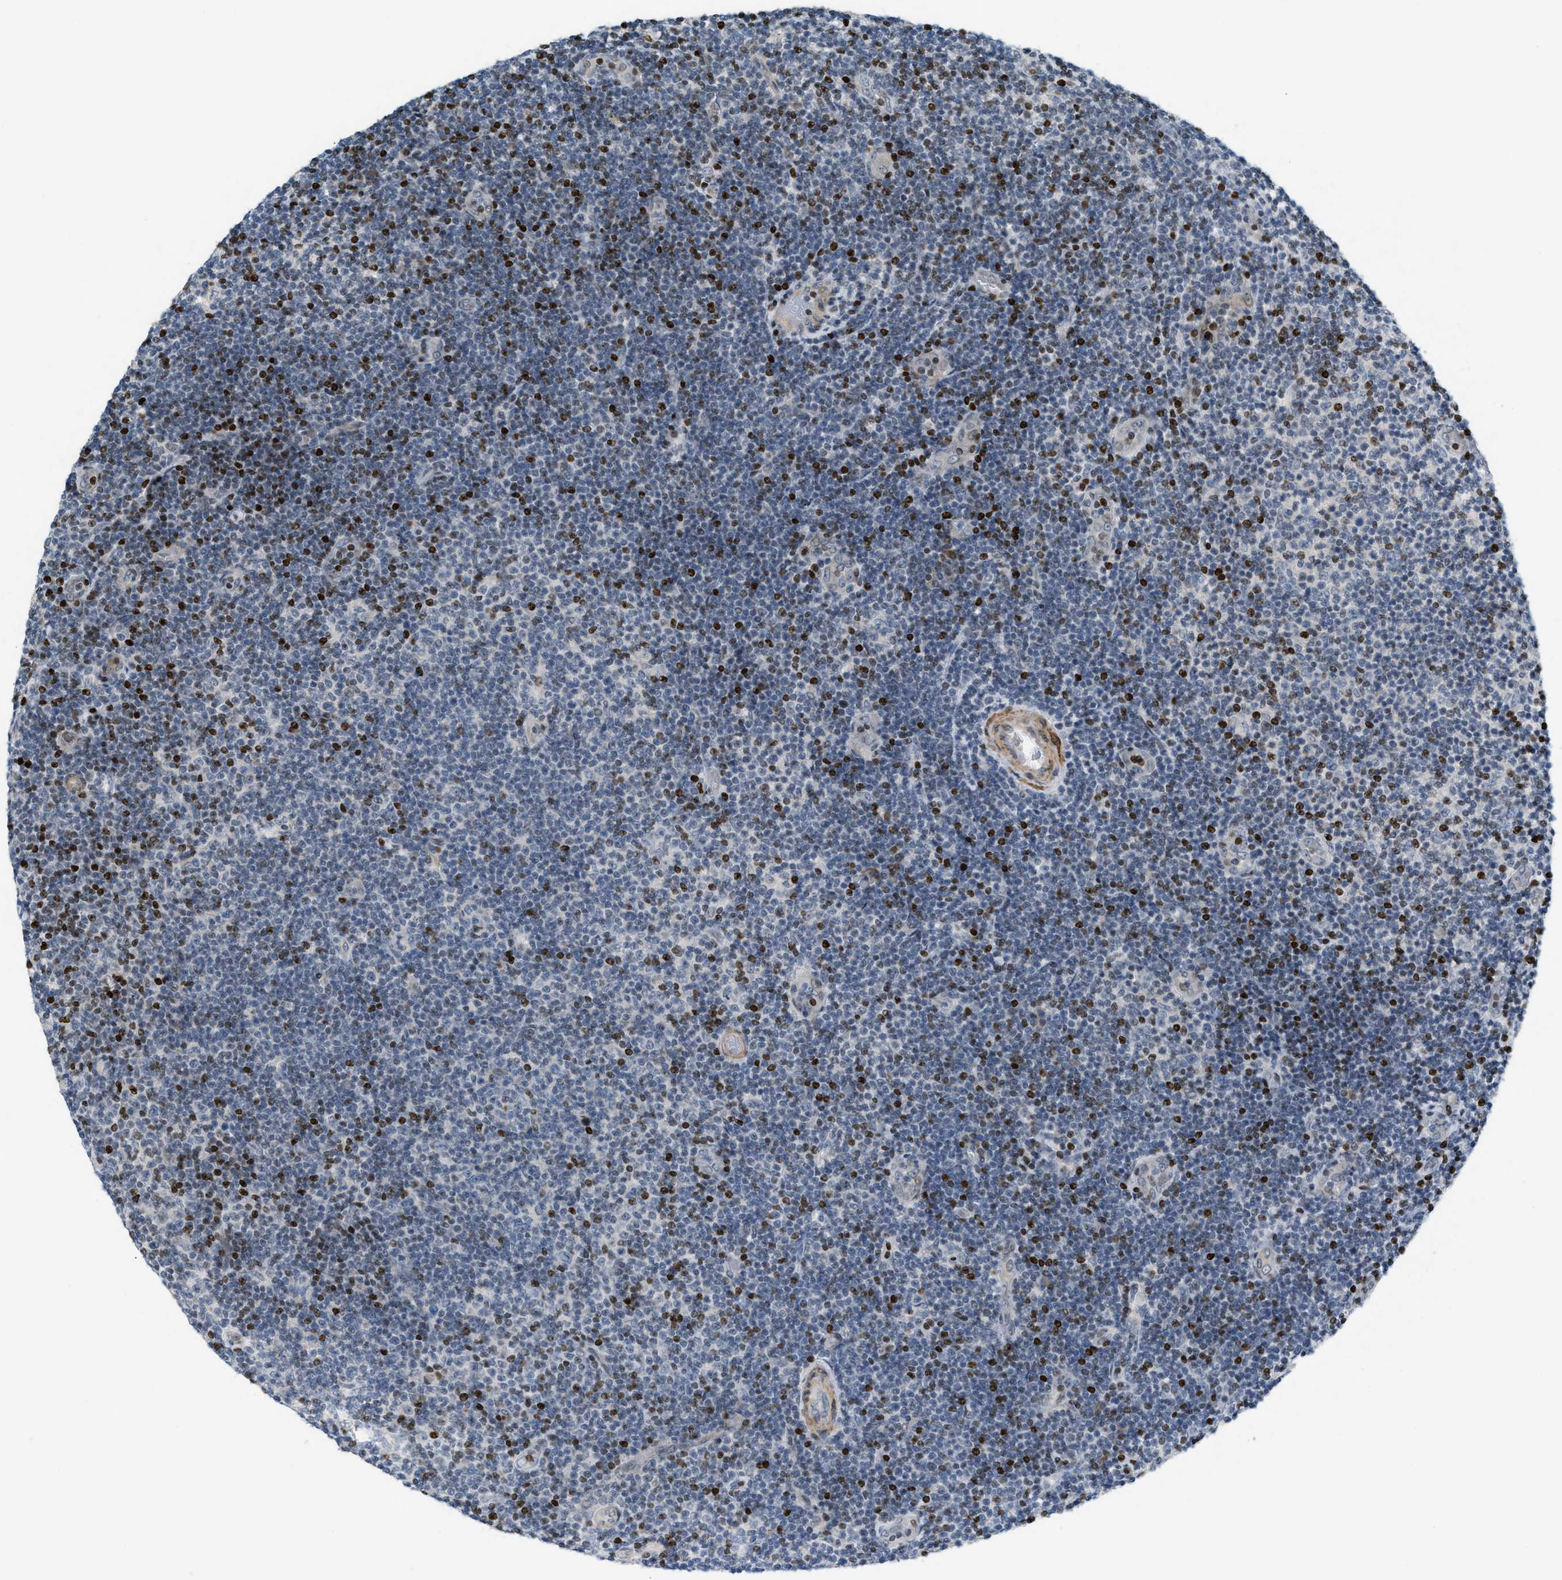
{"staining": {"intensity": "negative", "quantity": "none", "location": "none"}, "tissue": "lymphoma", "cell_type": "Tumor cells", "image_type": "cancer", "snomed": [{"axis": "morphology", "description": "Malignant lymphoma, non-Hodgkin's type, Low grade"}, {"axis": "topography", "description": "Lymph node"}], "caption": "Immunohistochemistry (IHC) image of neoplastic tissue: human malignant lymphoma, non-Hodgkin's type (low-grade) stained with DAB (3,3'-diaminobenzidine) exhibits no significant protein positivity in tumor cells.", "gene": "ZNF276", "patient": {"sex": "male", "age": 83}}